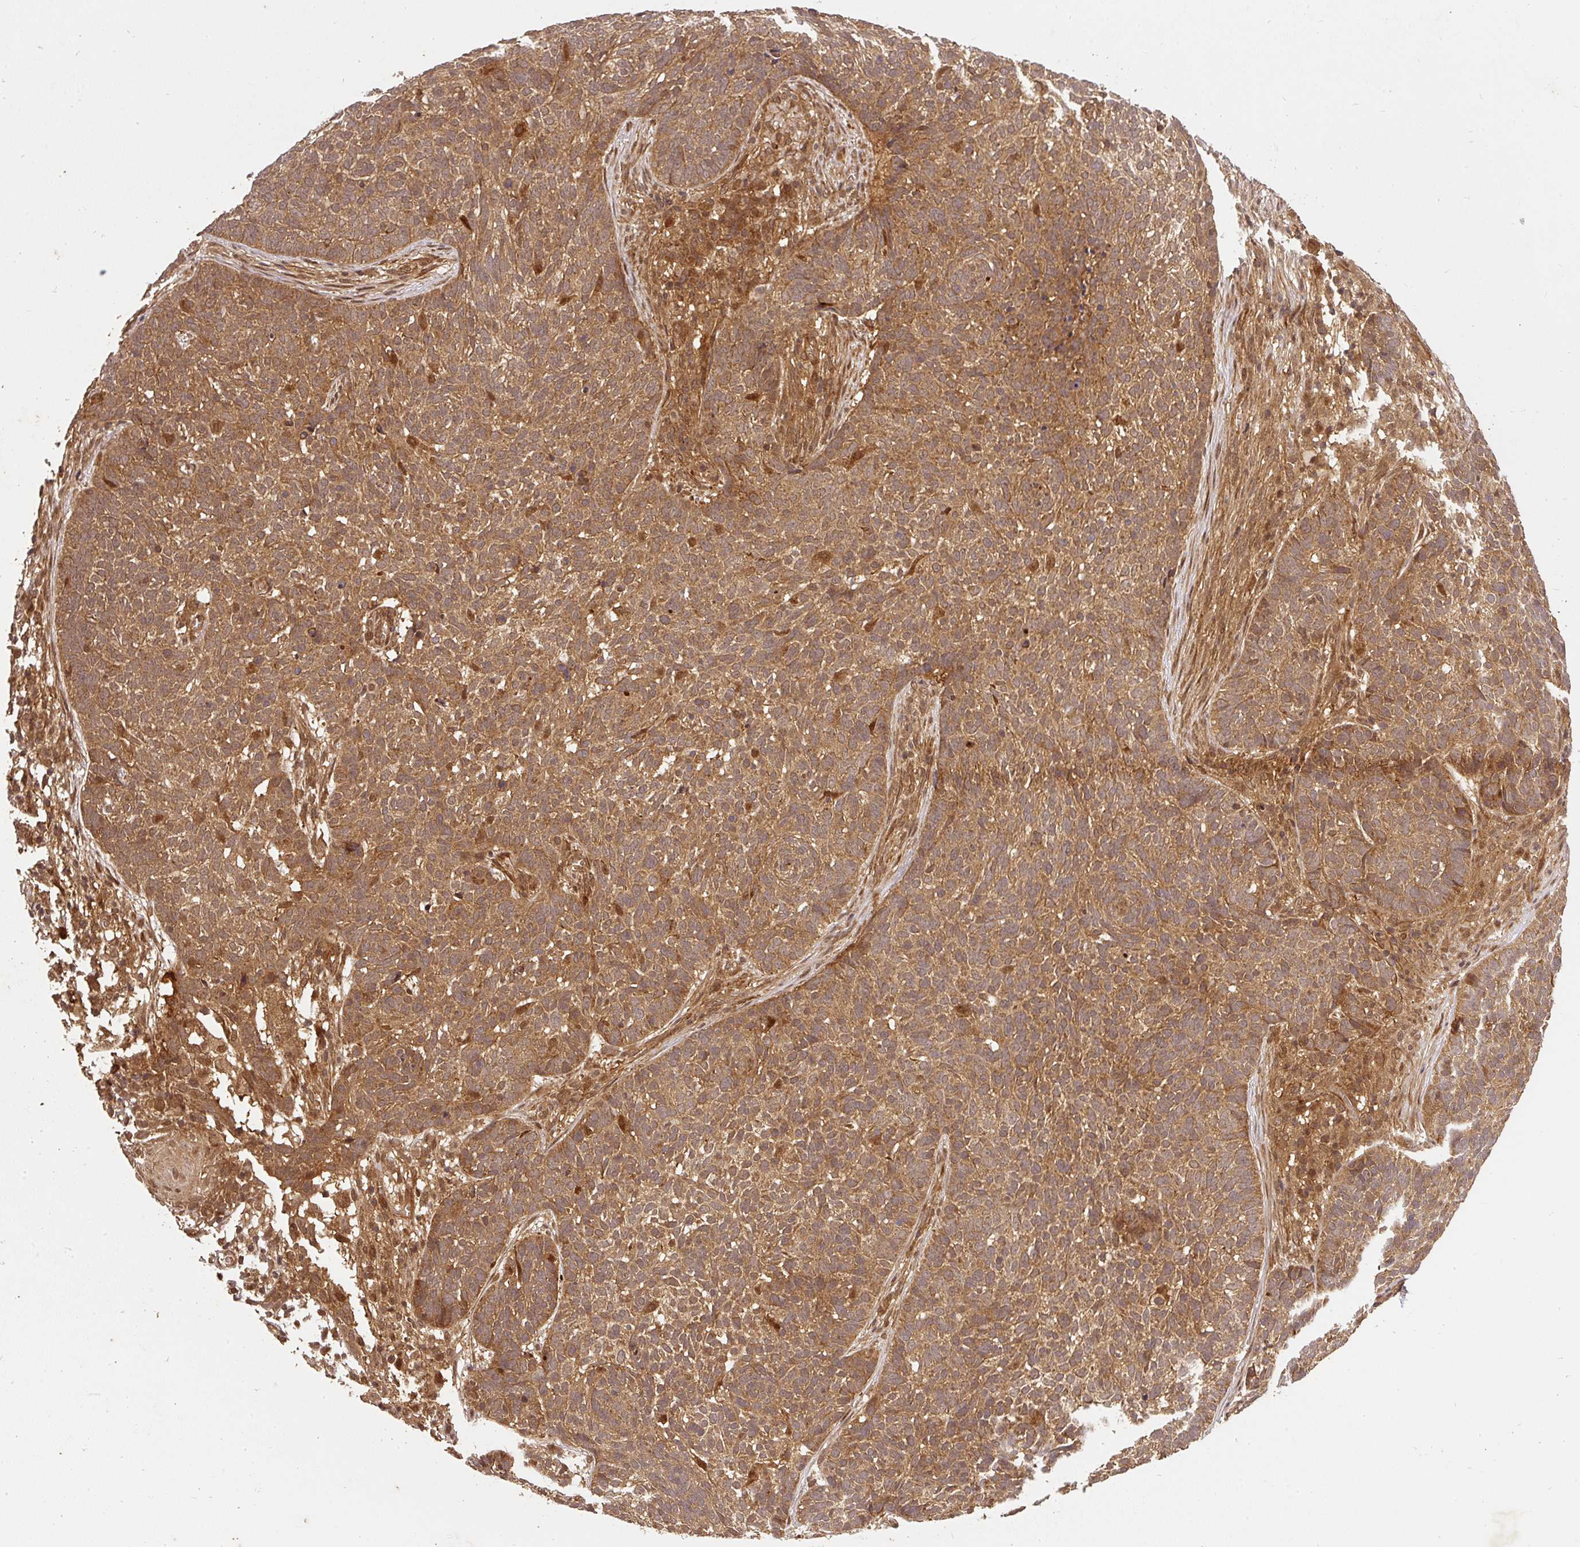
{"staining": {"intensity": "moderate", "quantity": ">75%", "location": "cytoplasmic/membranous"}, "tissue": "skin cancer", "cell_type": "Tumor cells", "image_type": "cancer", "snomed": [{"axis": "morphology", "description": "Basal cell carcinoma"}, {"axis": "topography", "description": "Skin"}], "caption": "Immunohistochemistry (IHC) micrograph of human basal cell carcinoma (skin) stained for a protein (brown), which demonstrates medium levels of moderate cytoplasmic/membranous staining in about >75% of tumor cells.", "gene": "PSMD1", "patient": {"sex": "male", "age": 85}}